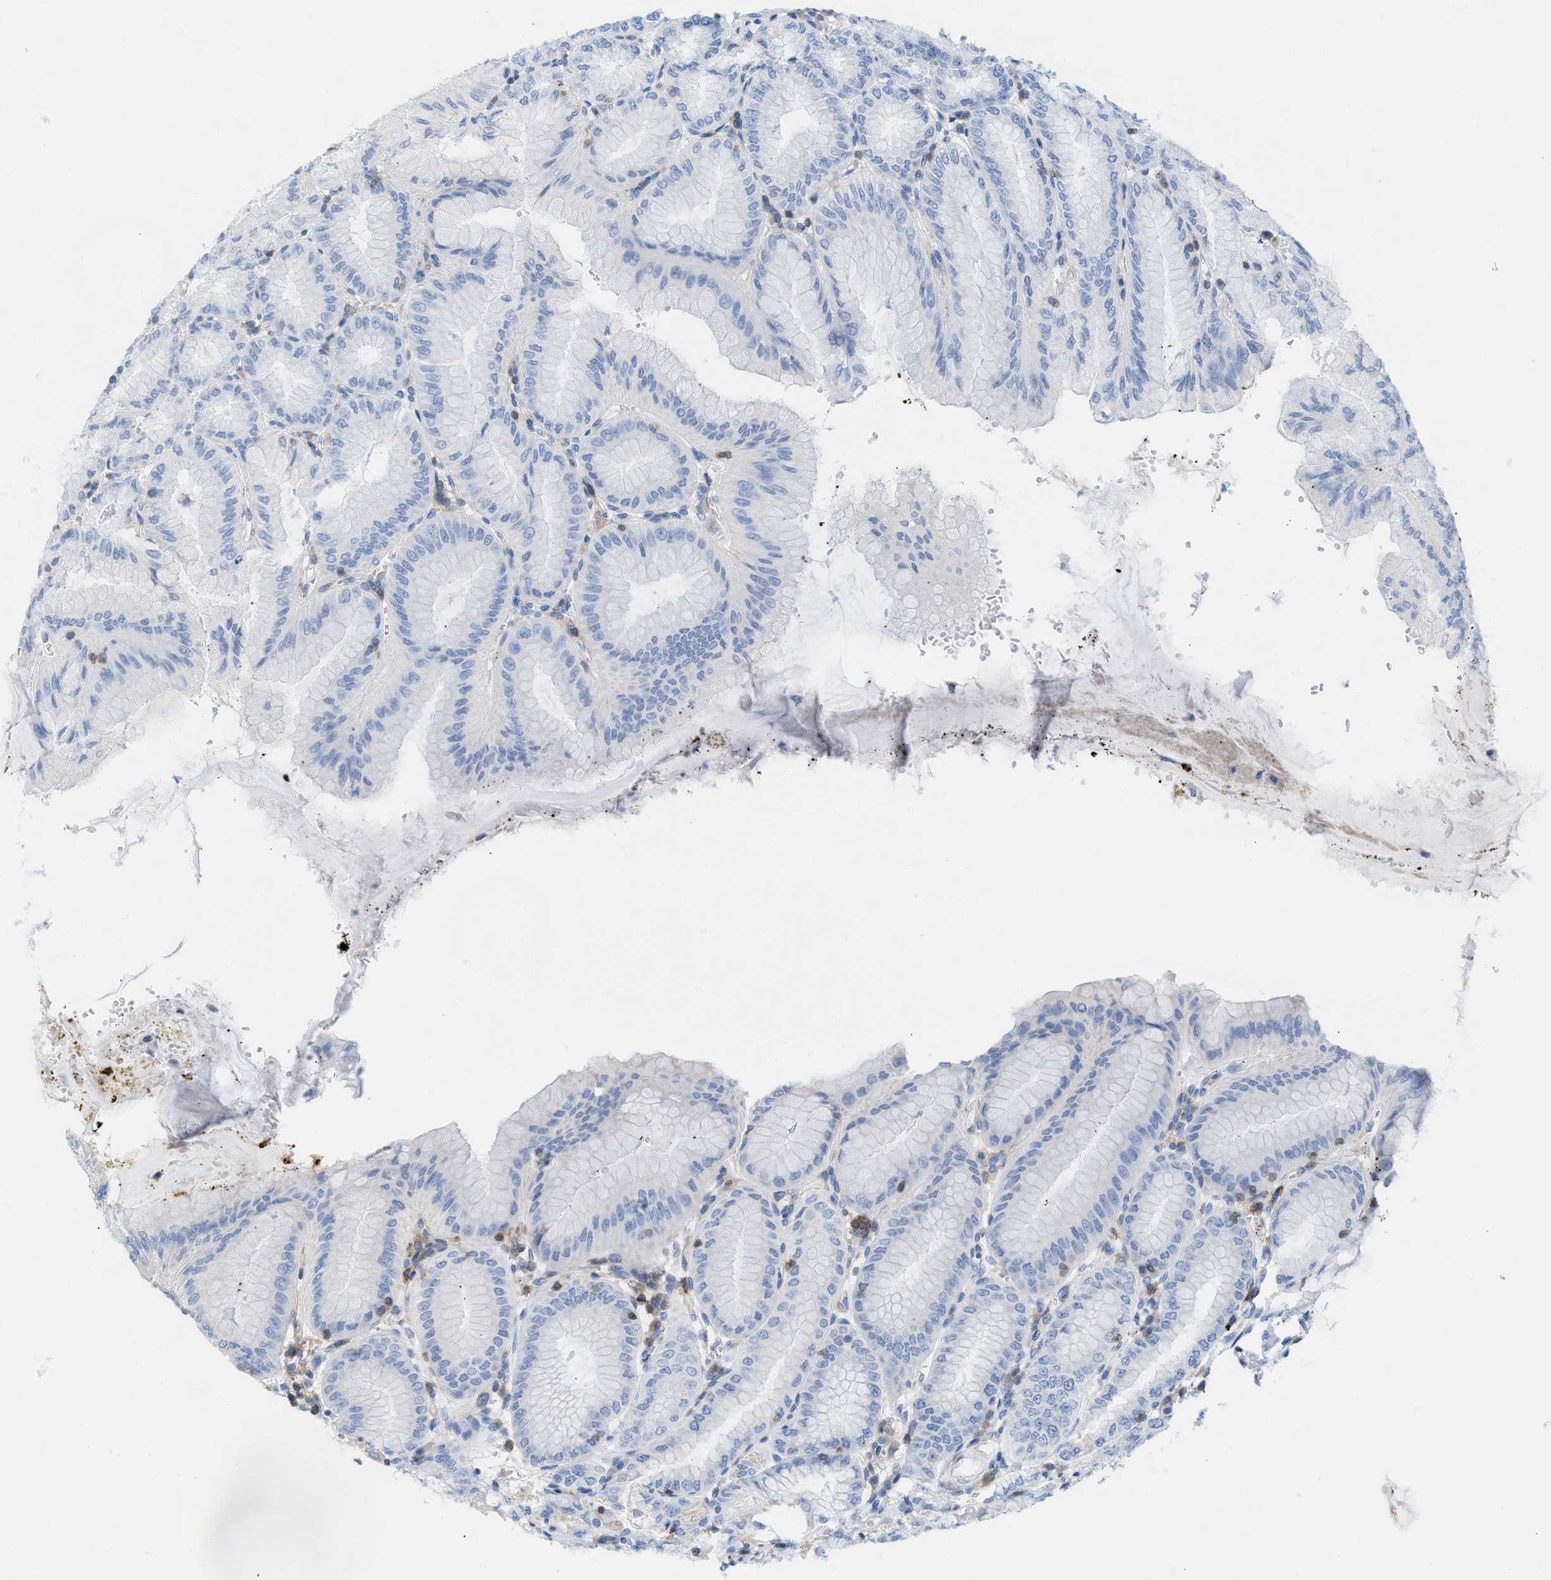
{"staining": {"intensity": "weak", "quantity": "<25%", "location": "cytoplasmic/membranous"}, "tissue": "stomach", "cell_type": "Glandular cells", "image_type": "normal", "snomed": [{"axis": "morphology", "description": "Normal tissue, NOS"}, {"axis": "topography", "description": "Stomach, lower"}], "caption": "IHC of unremarkable human stomach reveals no expression in glandular cells.", "gene": "IL16", "patient": {"sex": "male", "age": 71}}